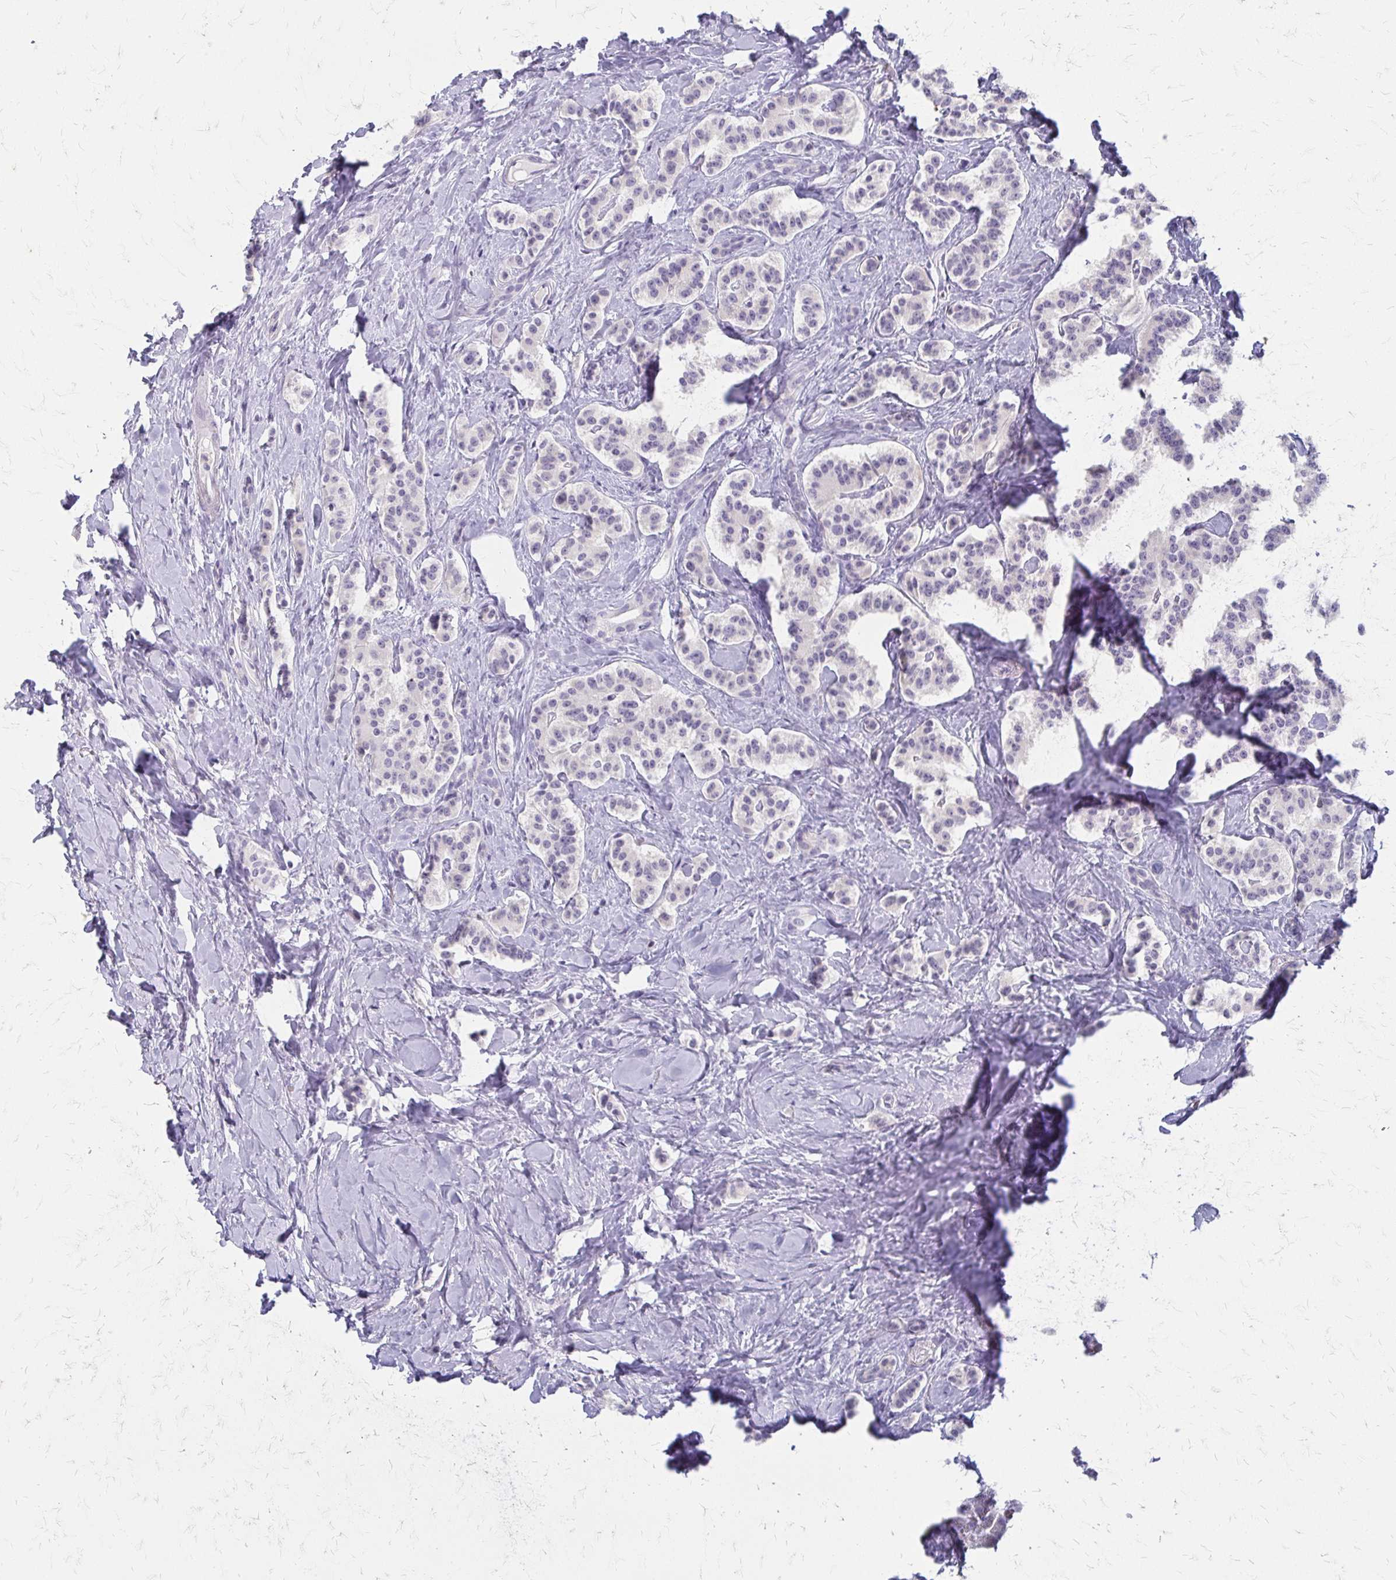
{"staining": {"intensity": "negative", "quantity": "none", "location": "none"}, "tissue": "carcinoid", "cell_type": "Tumor cells", "image_type": "cancer", "snomed": [{"axis": "morphology", "description": "Normal tissue, NOS"}, {"axis": "morphology", "description": "Carcinoid, malignant, NOS"}, {"axis": "topography", "description": "Pancreas"}], "caption": "The photomicrograph demonstrates no staining of tumor cells in carcinoid. Brightfield microscopy of immunohistochemistry (IHC) stained with DAB (3,3'-diaminobenzidine) (brown) and hematoxylin (blue), captured at high magnification.", "gene": "ACP5", "patient": {"sex": "male", "age": 36}}